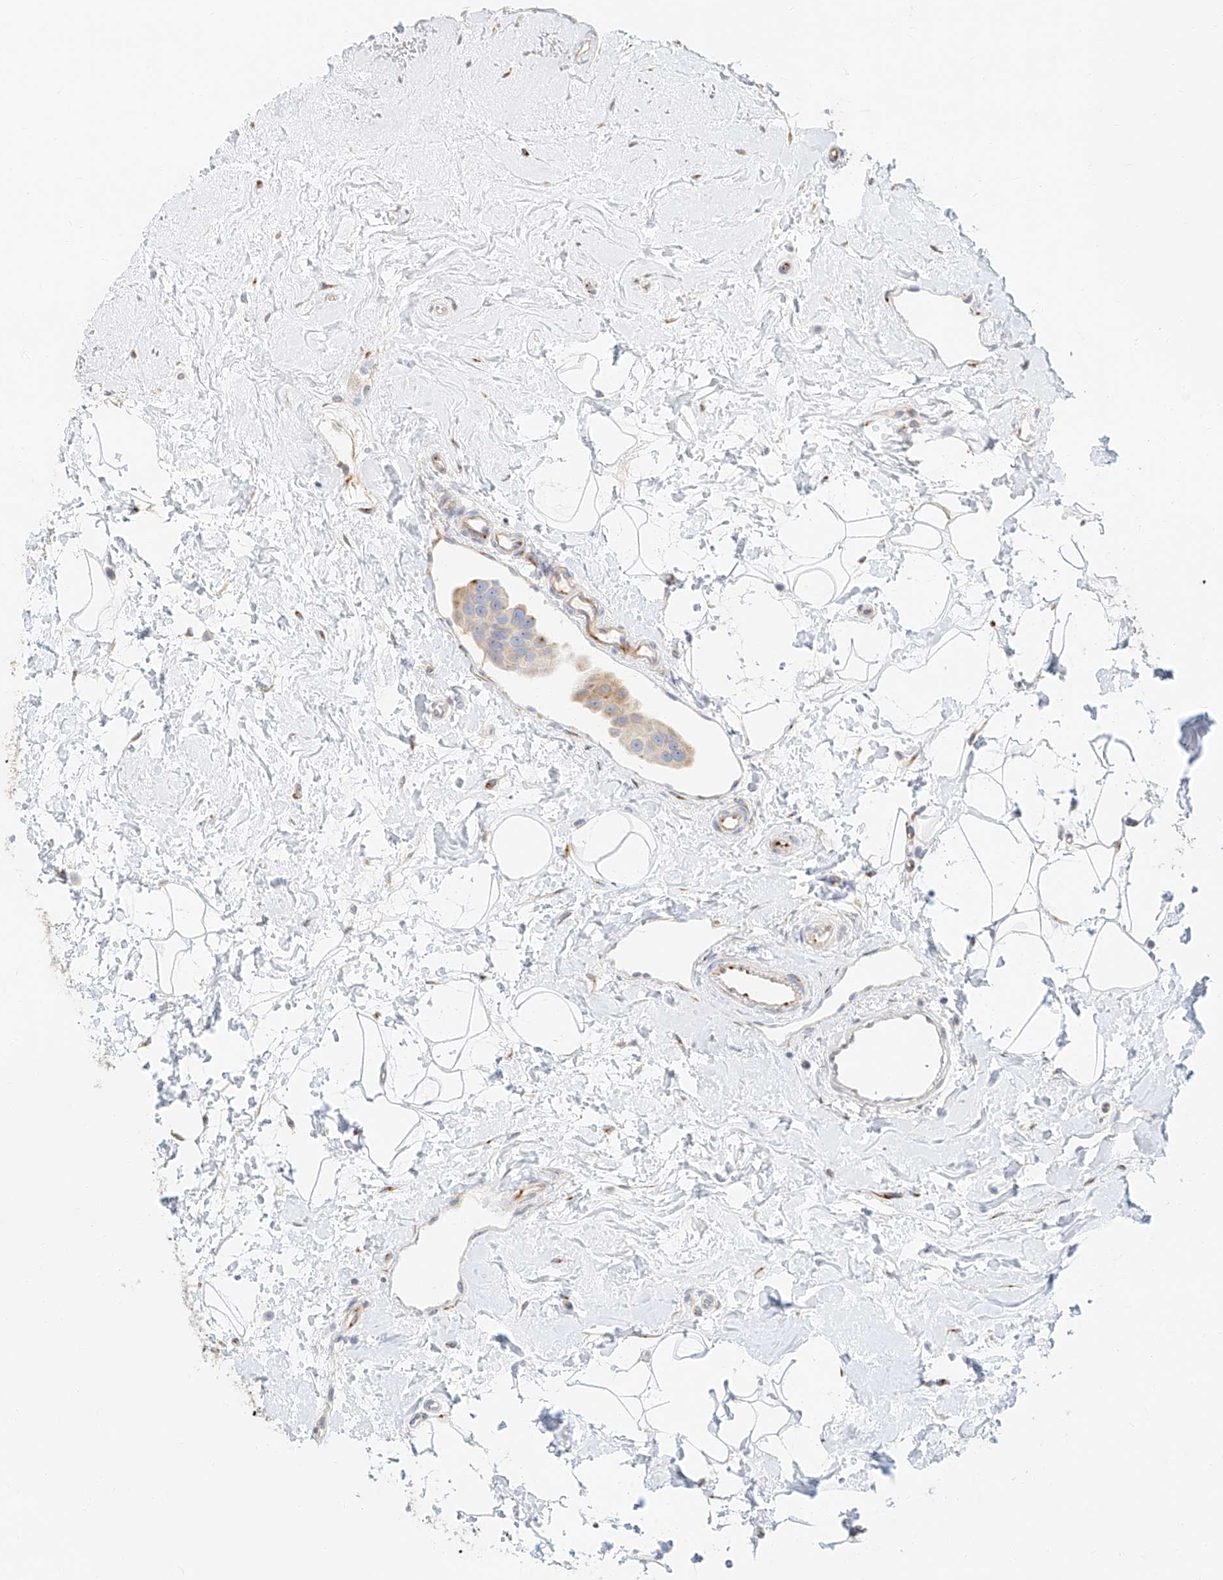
{"staining": {"intensity": "weak", "quantity": "<25%", "location": "cytoplasmic/membranous"}, "tissue": "breast cancer", "cell_type": "Tumor cells", "image_type": "cancer", "snomed": [{"axis": "morphology", "description": "Normal tissue, NOS"}, {"axis": "morphology", "description": "Duct carcinoma"}, {"axis": "topography", "description": "Breast"}], "caption": "An immunohistochemistry (IHC) micrograph of breast cancer (infiltrating ductal carcinoma) is shown. There is no staining in tumor cells of breast cancer (infiltrating ductal carcinoma).", "gene": "NAP1L1", "patient": {"sex": "female", "age": 39}}